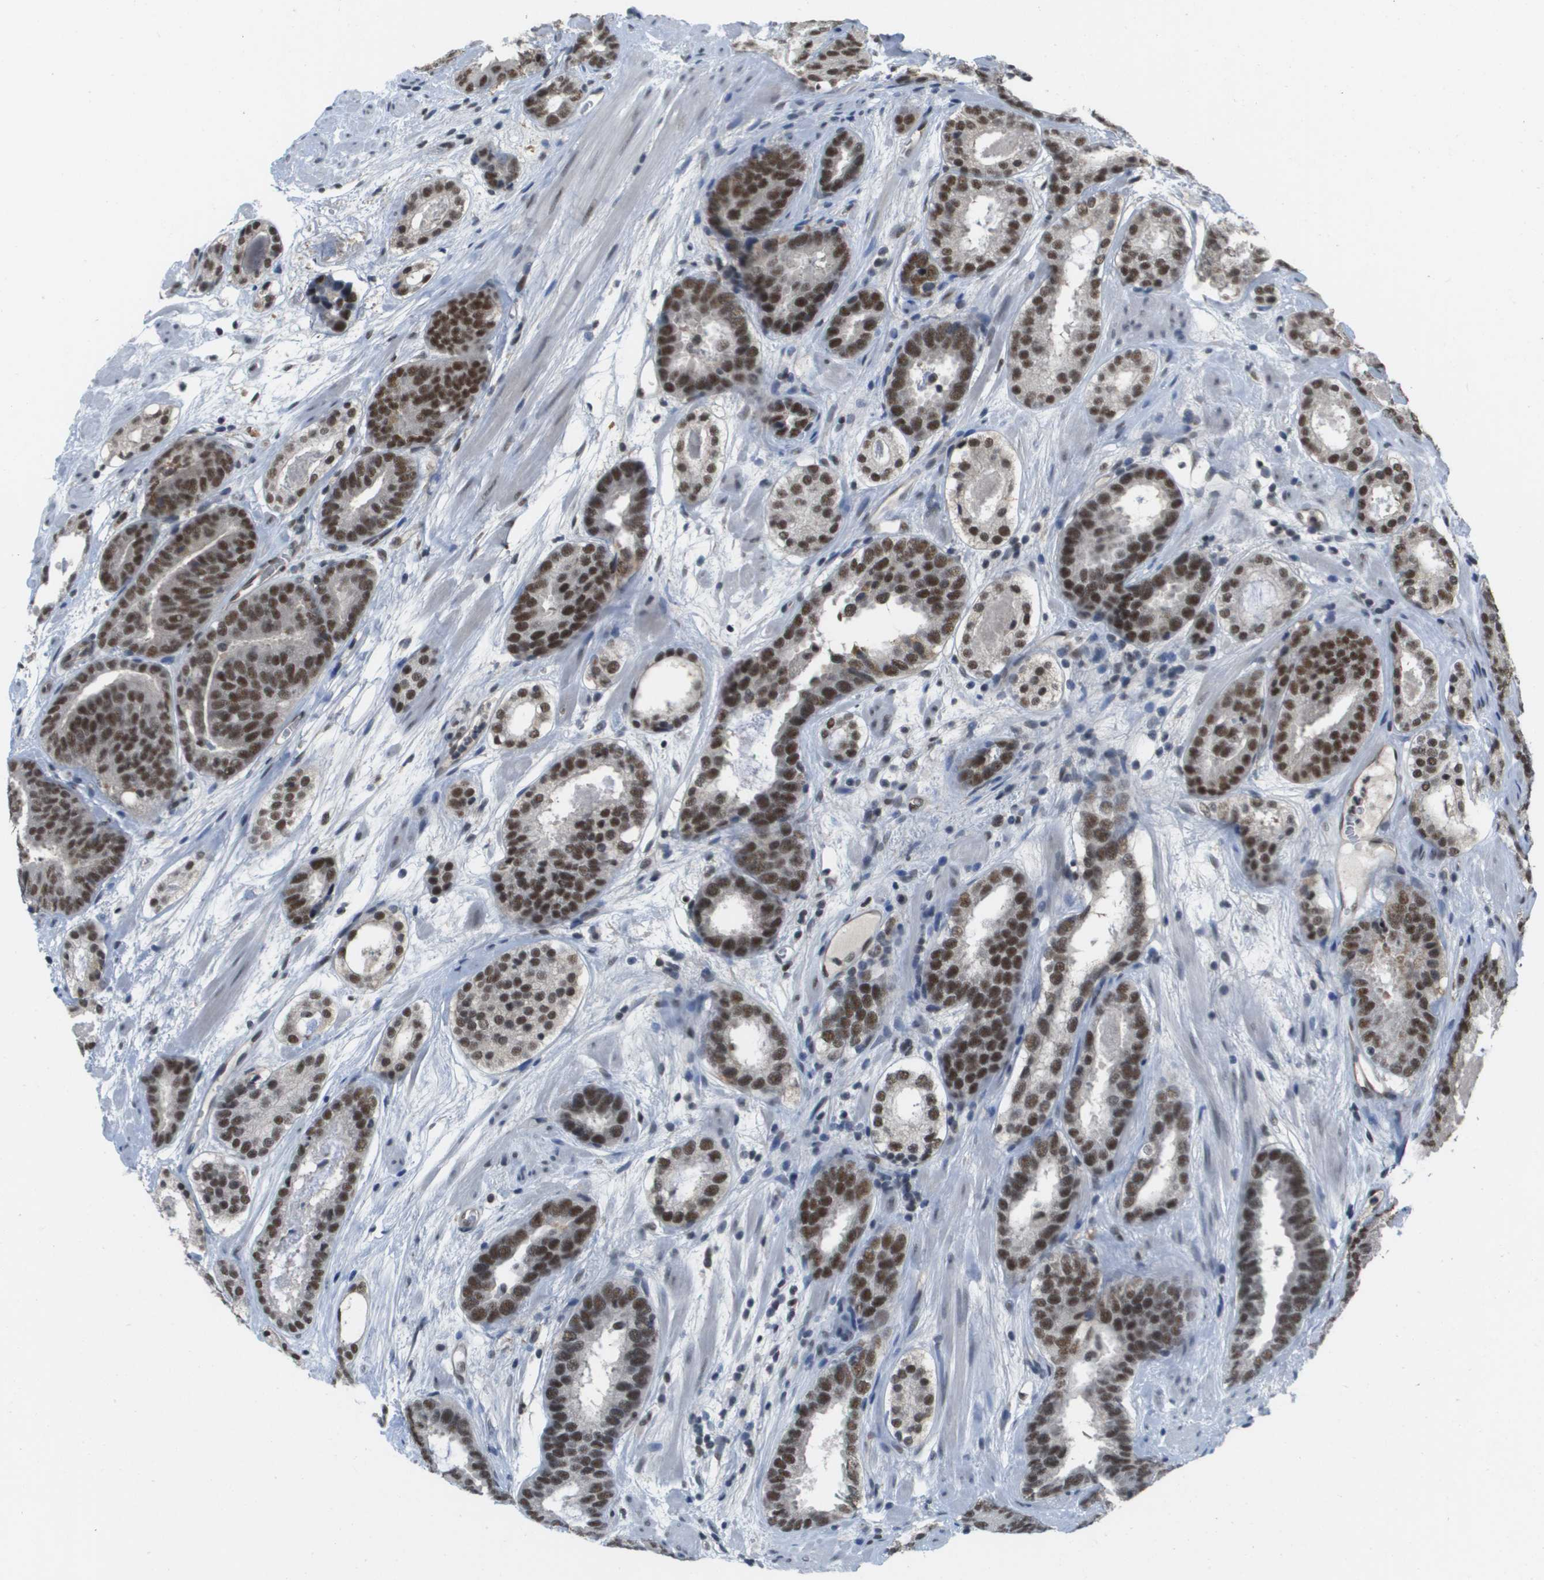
{"staining": {"intensity": "moderate", "quantity": ">75%", "location": "nuclear"}, "tissue": "prostate cancer", "cell_type": "Tumor cells", "image_type": "cancer", "snomed": [{"axis": "morphology", "description": "Adenocarcinoma, Low grade"}, {"axis": "topography", "description": "Prostate"}], "caption": "Immunohistochemical staining of prostate cancer reveals moderate nuclear protein positivity in approximately >75% of tumor cells. (Brightfield microscopy of DAB IHC at high magnification).", "gene": "ISY1", "patient": {"sex": "male", "age": 69}}